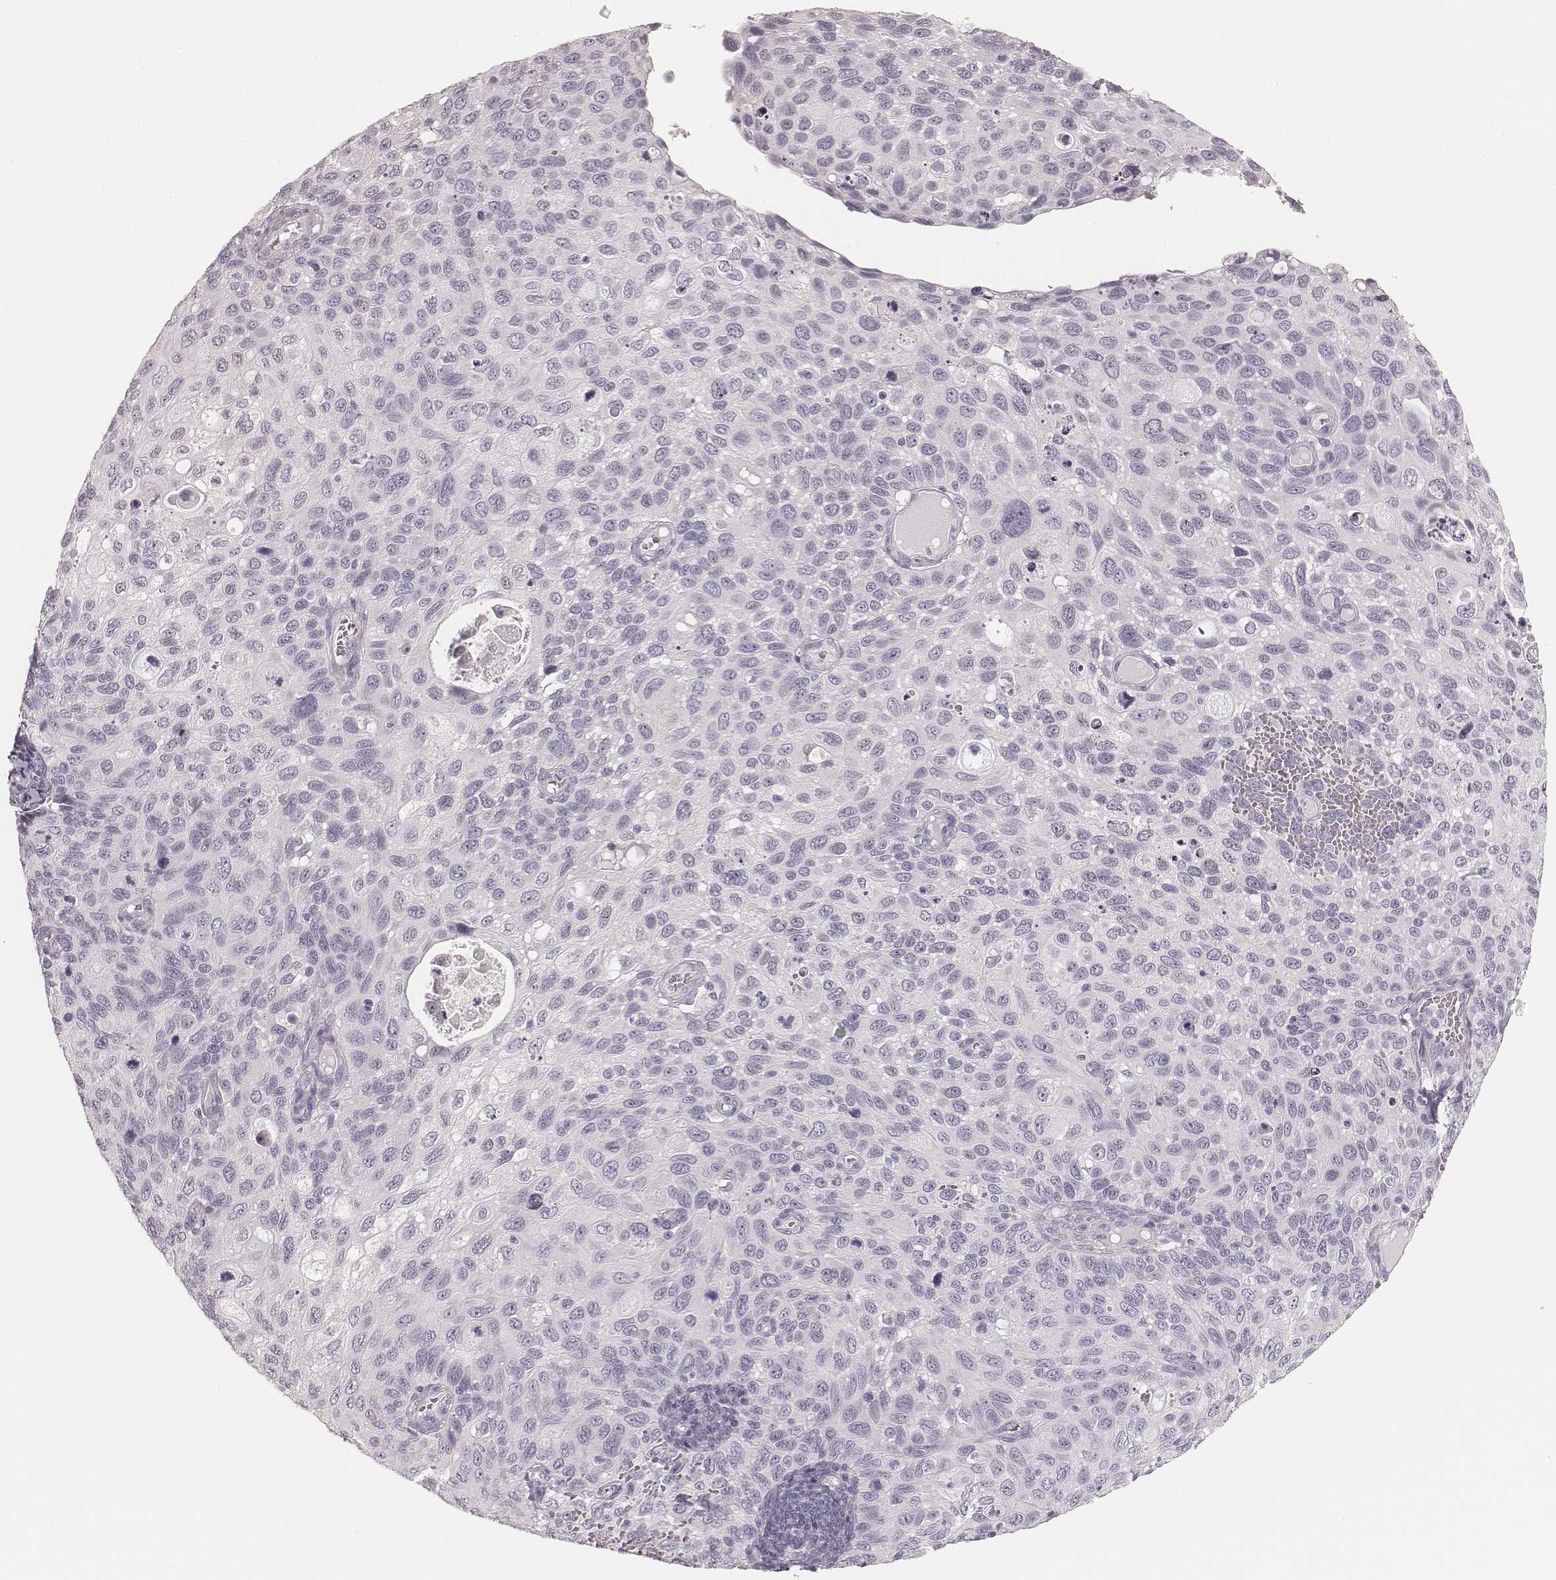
{"staining": {"intensity": "negative", "quantity": "none", "location": "none"}, "tissue": "cervical cancer", "cell_type": "Tumor cells", "image_type": "cancer", "snomed": [{"axis": "morphology", "description": "Squamous cell carcinoma, NOS"}, {"axis": "topography", "description": "Cervix"}], "caption": "DAB (3,3'-diaminobenzidine) immunohistochemical staining of cervical cancer exhibits no significant positivity in tumor cells. (DAB immunohistochemistry (IHC) with hematoxylin counter stain).", "gene": "HNF4G", "patient": {"sex": "female", "age": 70}}